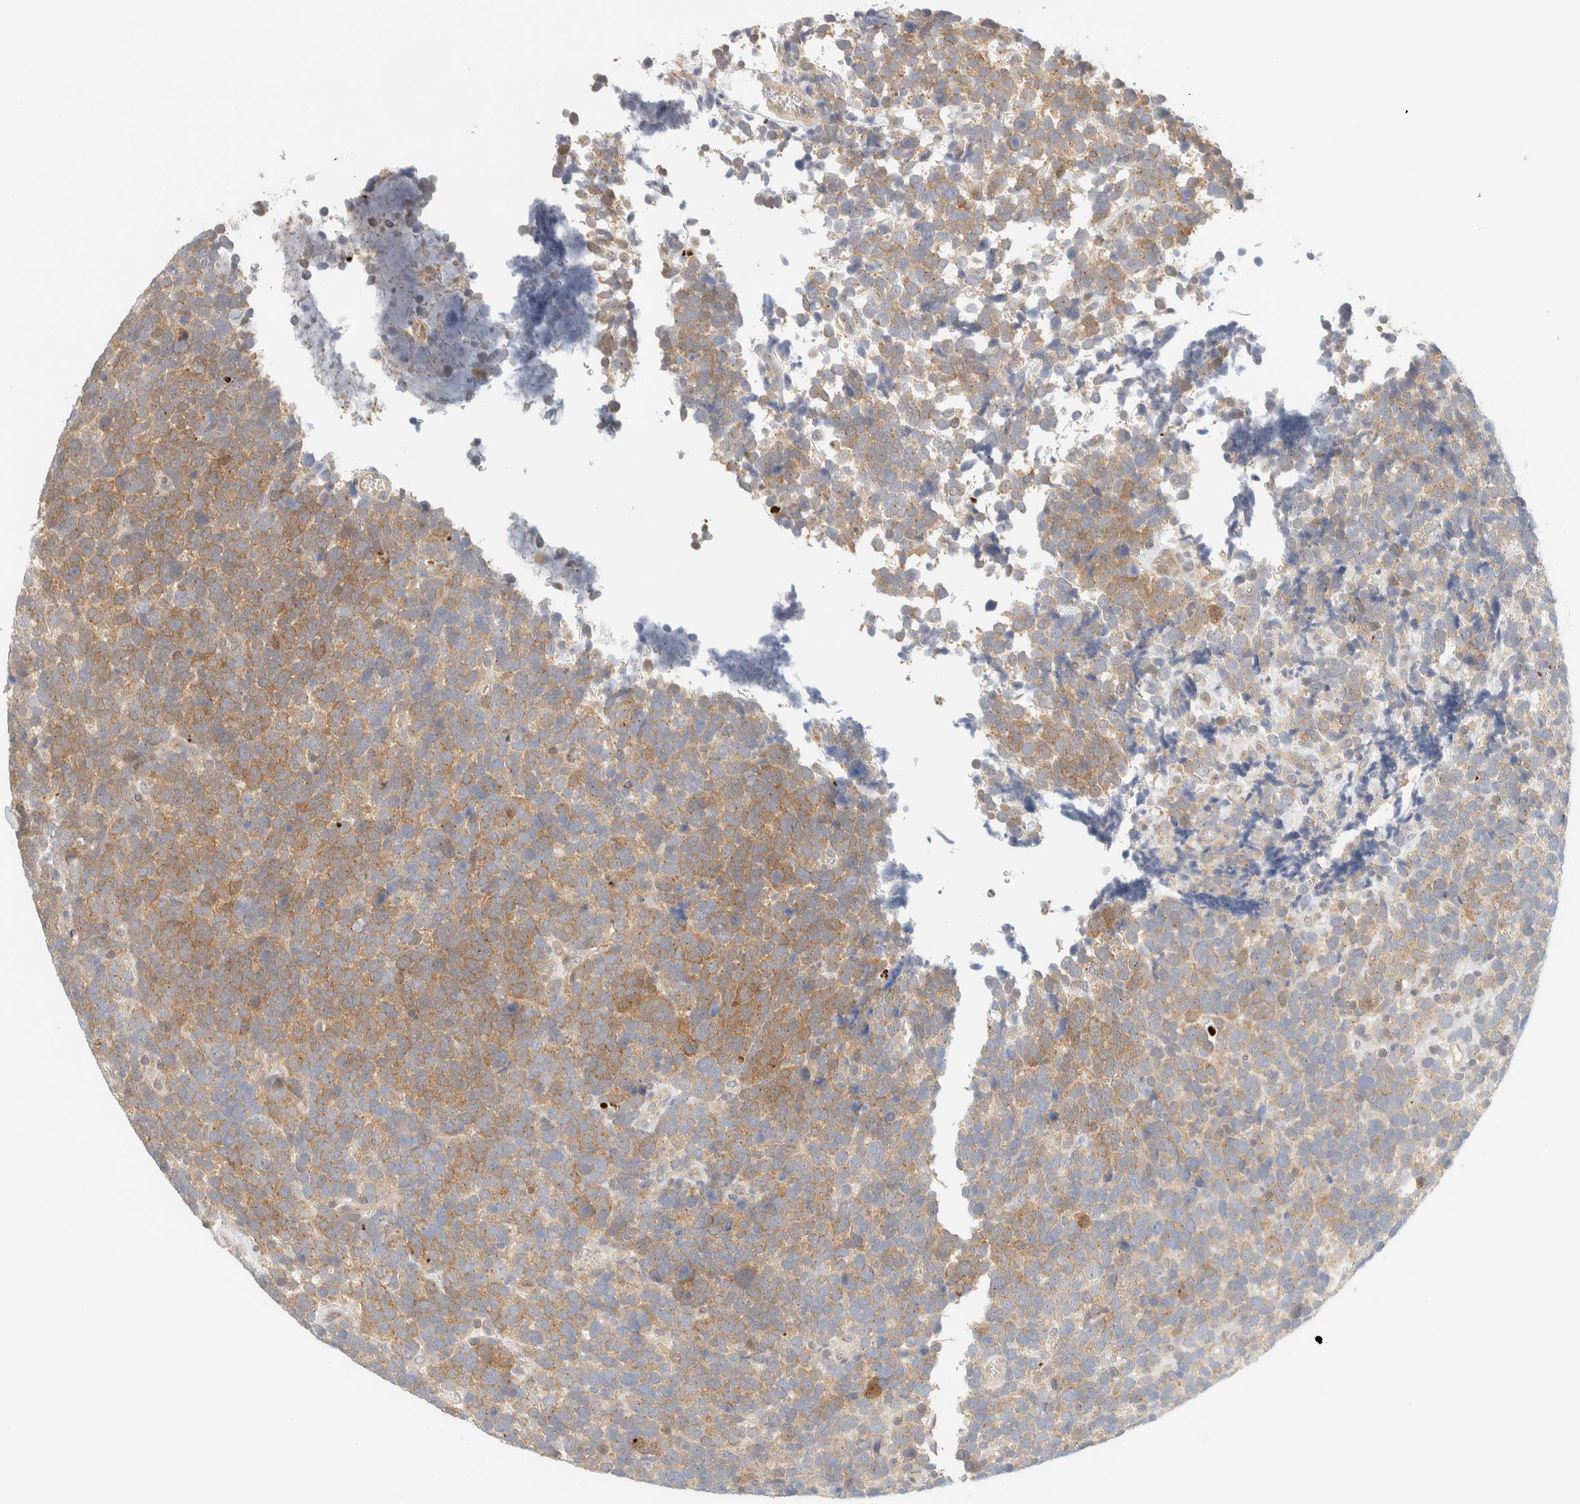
{"staining": {"intensity": "moderate", "quantity": ">75%", "location": "cytoplasmic/membranous"}, "tissue": "urothelial cancer", "cell_type": "Tumor cells", "image_type": "cancer", "snomed": [{"axis": "morphology", "description": "Urothelial carcinoma, High grade"}, {"axis": "topography", "description": "Urinary bladder"}], "caption": "Brown immunohistochemical staining in human urothelial cancer demonstrates moderate cytoplasmic/membranous positivity in approximately >75% of tumor cells.", "gene": "PCYT2", "patient": {"sex": "female", "age": 82}}